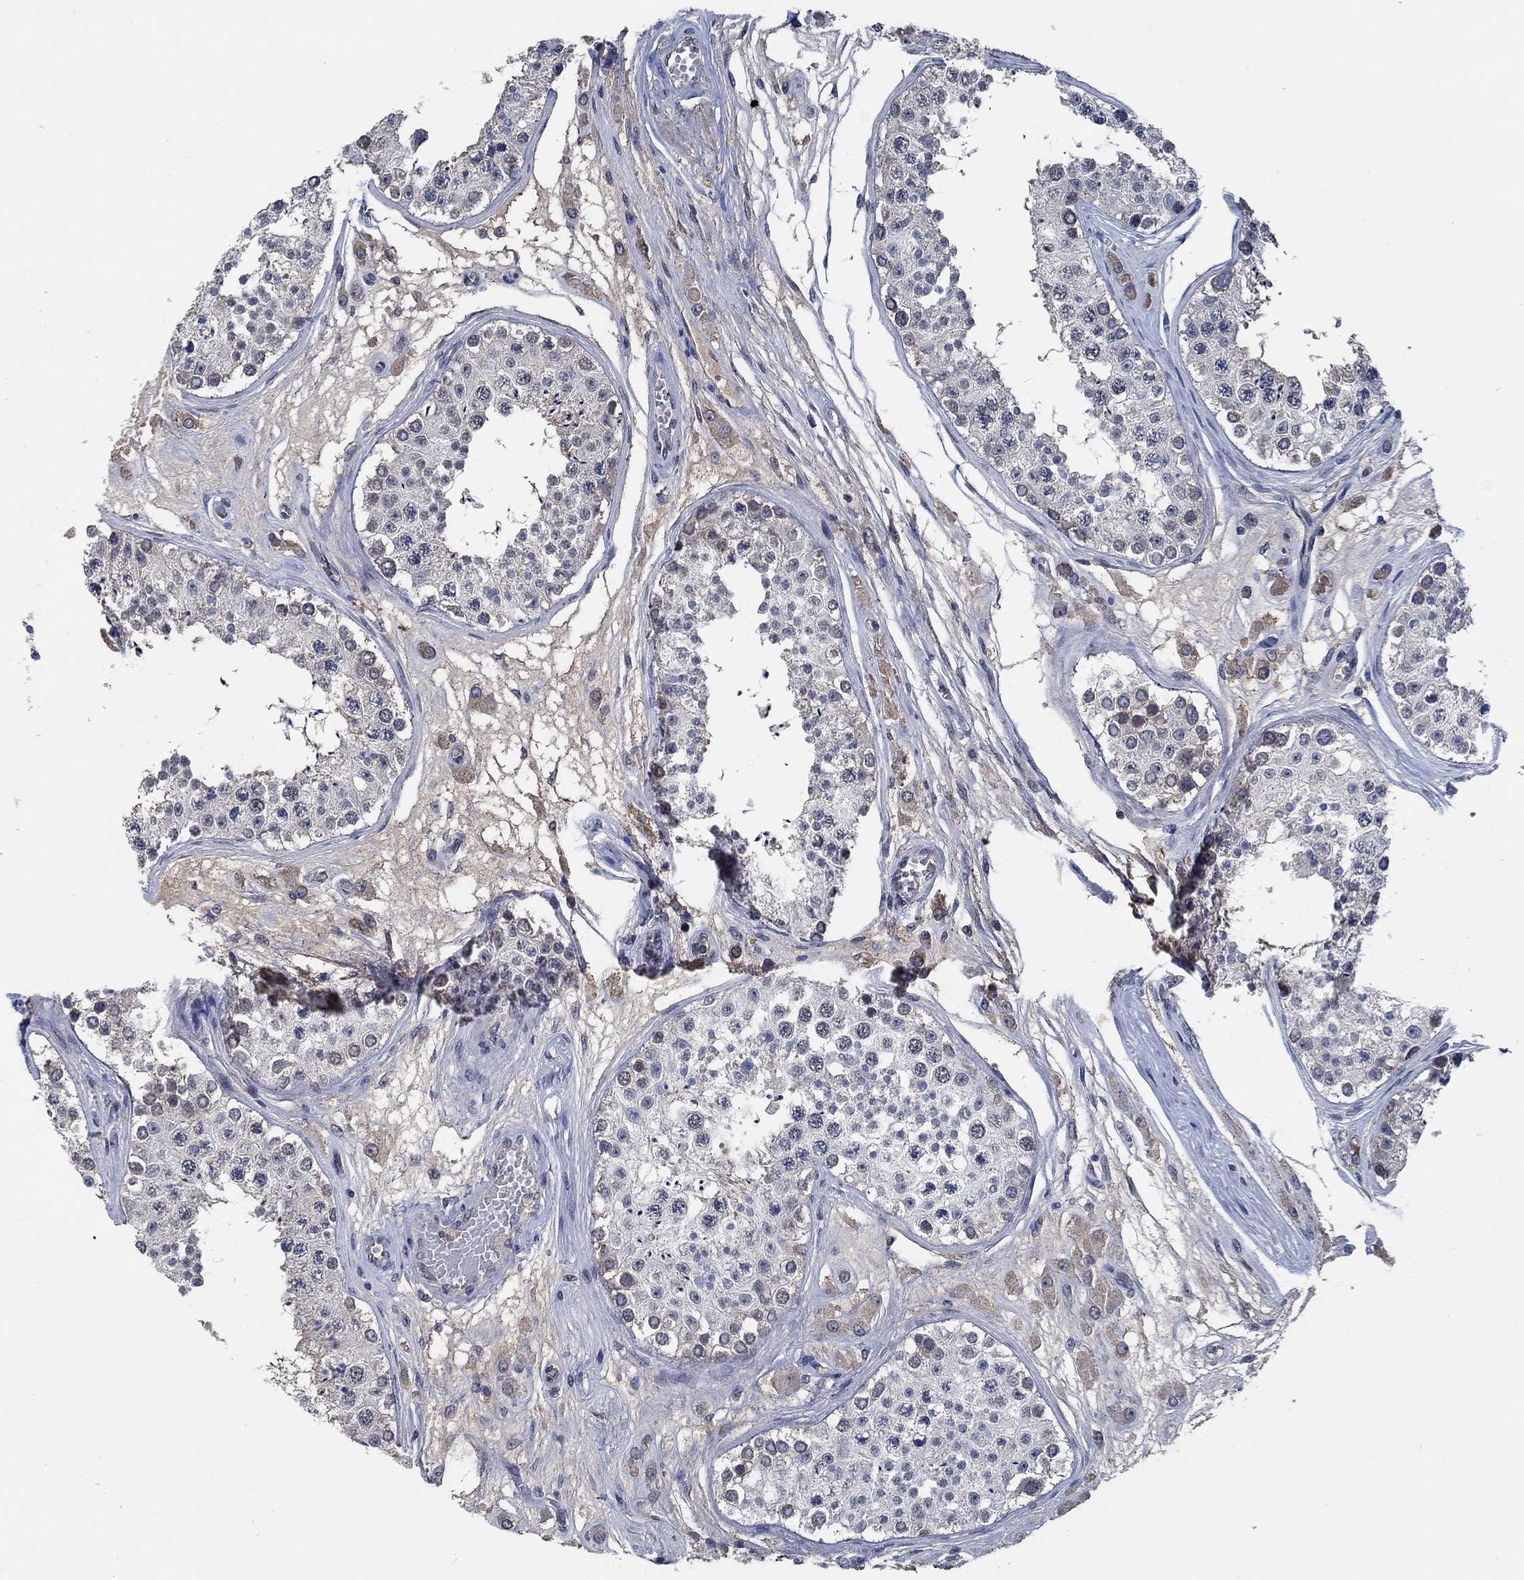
{"staining": {"intensity": "weak", "quantity": "<25%", "location": "cytoplasmic/membranous"}, "tissue": "testis", "cell_type": "Cells in seminiferous ducts", "image_type": "normal", "snomed": [{"axis": "morphology", "description": "Normal tissue, NOS"}, {"axis": "topography", "description": "Testis"}], "caption": "Unremarkable testis was stained to show a protein in brown. There is no significant staining in cells in seminiferous ducts. (Brightfield microscopy of DAB (3,3'-diaminobenzidine) immunohistochemistry at high magnification).", "gene": "OBSCN", "patient": {"sex": "male", "age": 25}}